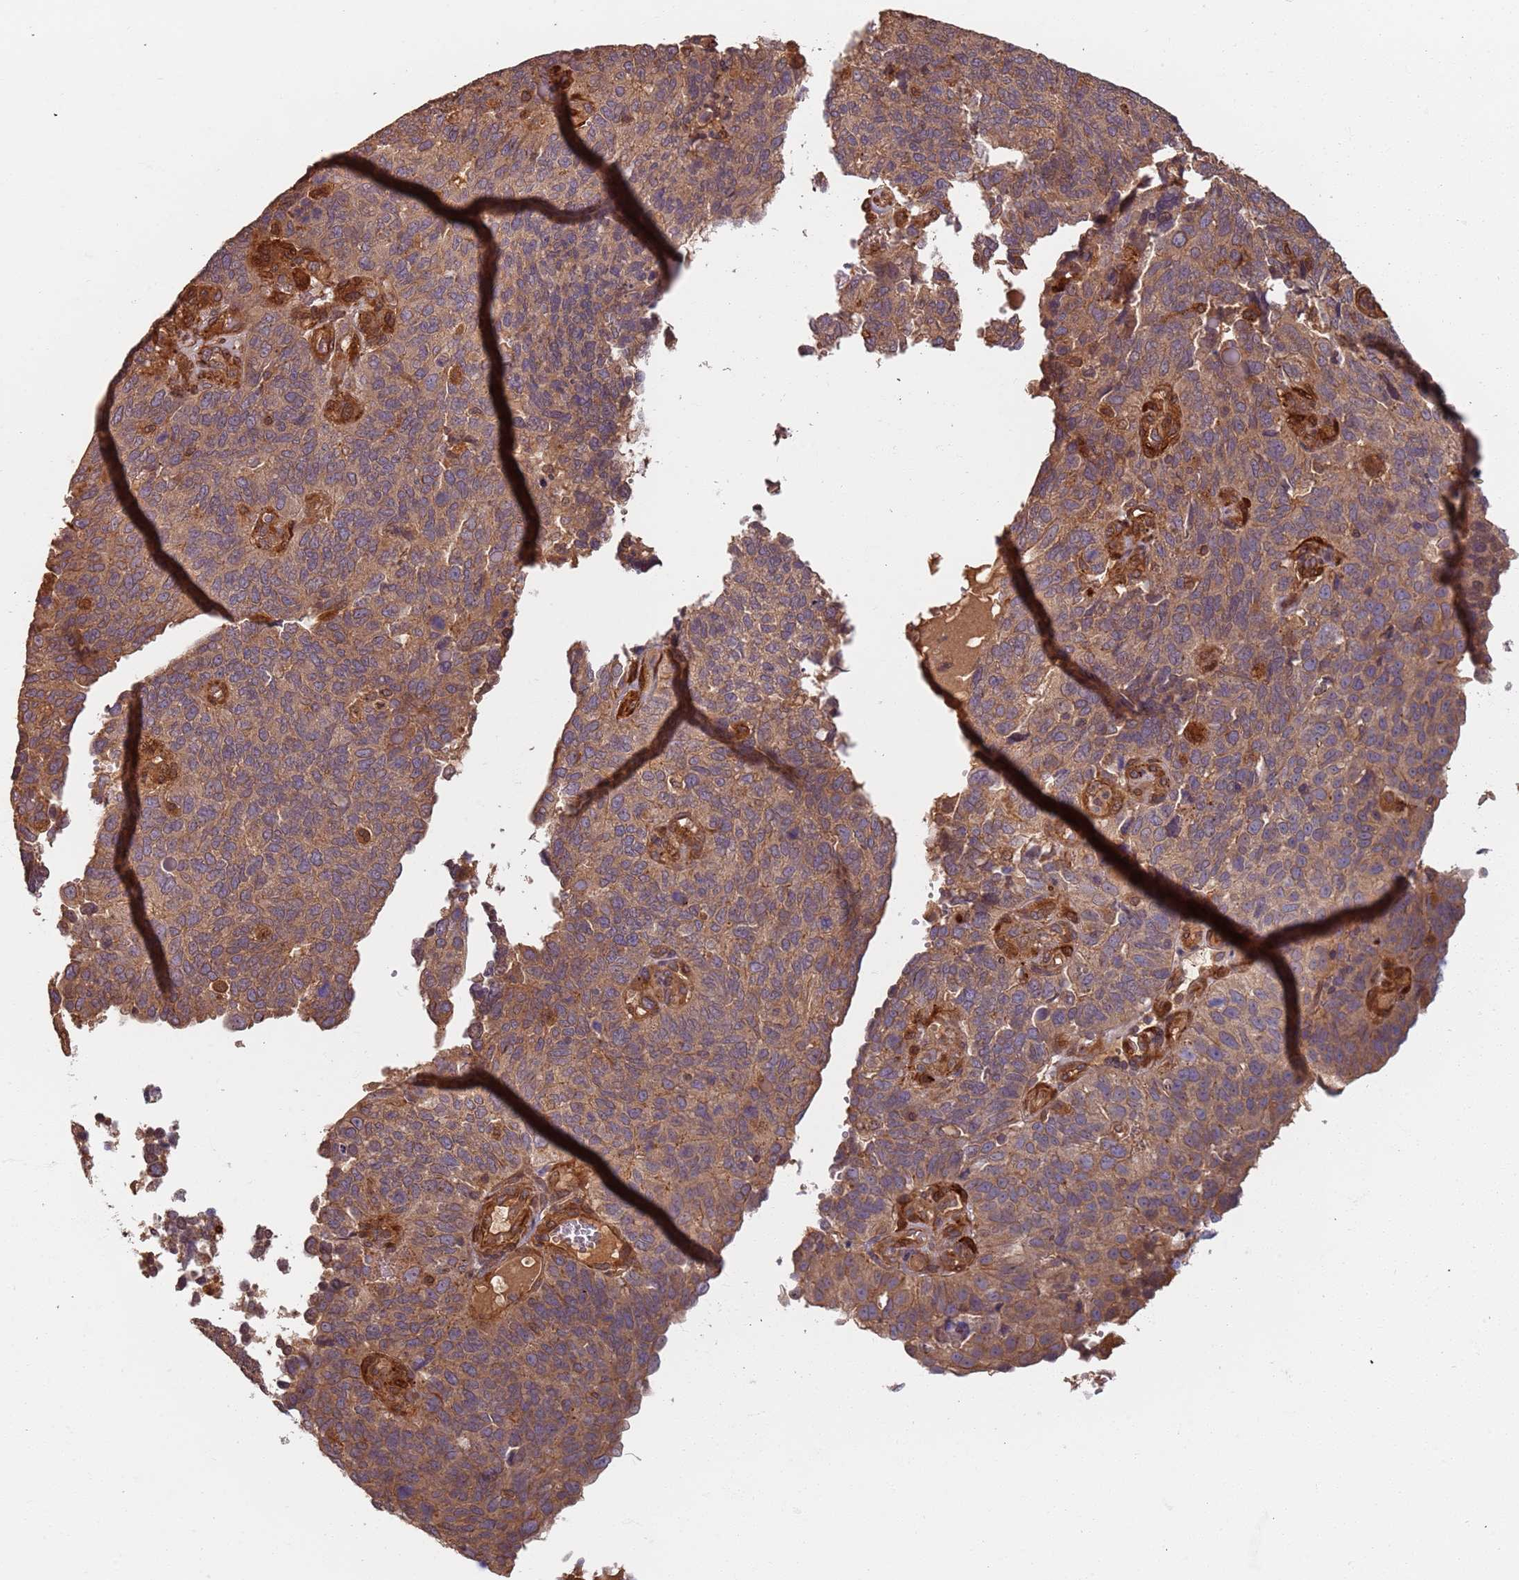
{"staining": {"intensity": "weak", "quantity": ">75%", "location": "cytoplasmic/membranous"}, "tissue": "endometrial cancer", "cell_type": "Tumor cells", "image_type": "cancer", "snomed": [{"axis": "morphology", "description": "Adenocarcinoma, NOS"}, {"axis": "topography", "description": "Endometrium"}], "caption": "This is a photomicrograph of IHC staining of adenocarcinoma (endometrial), which shows weak expression in the cytoplasmic/membranous of tumor cells.", "gene": "SDCCAG8", "patient": {"sex": "female", "age": 66}}